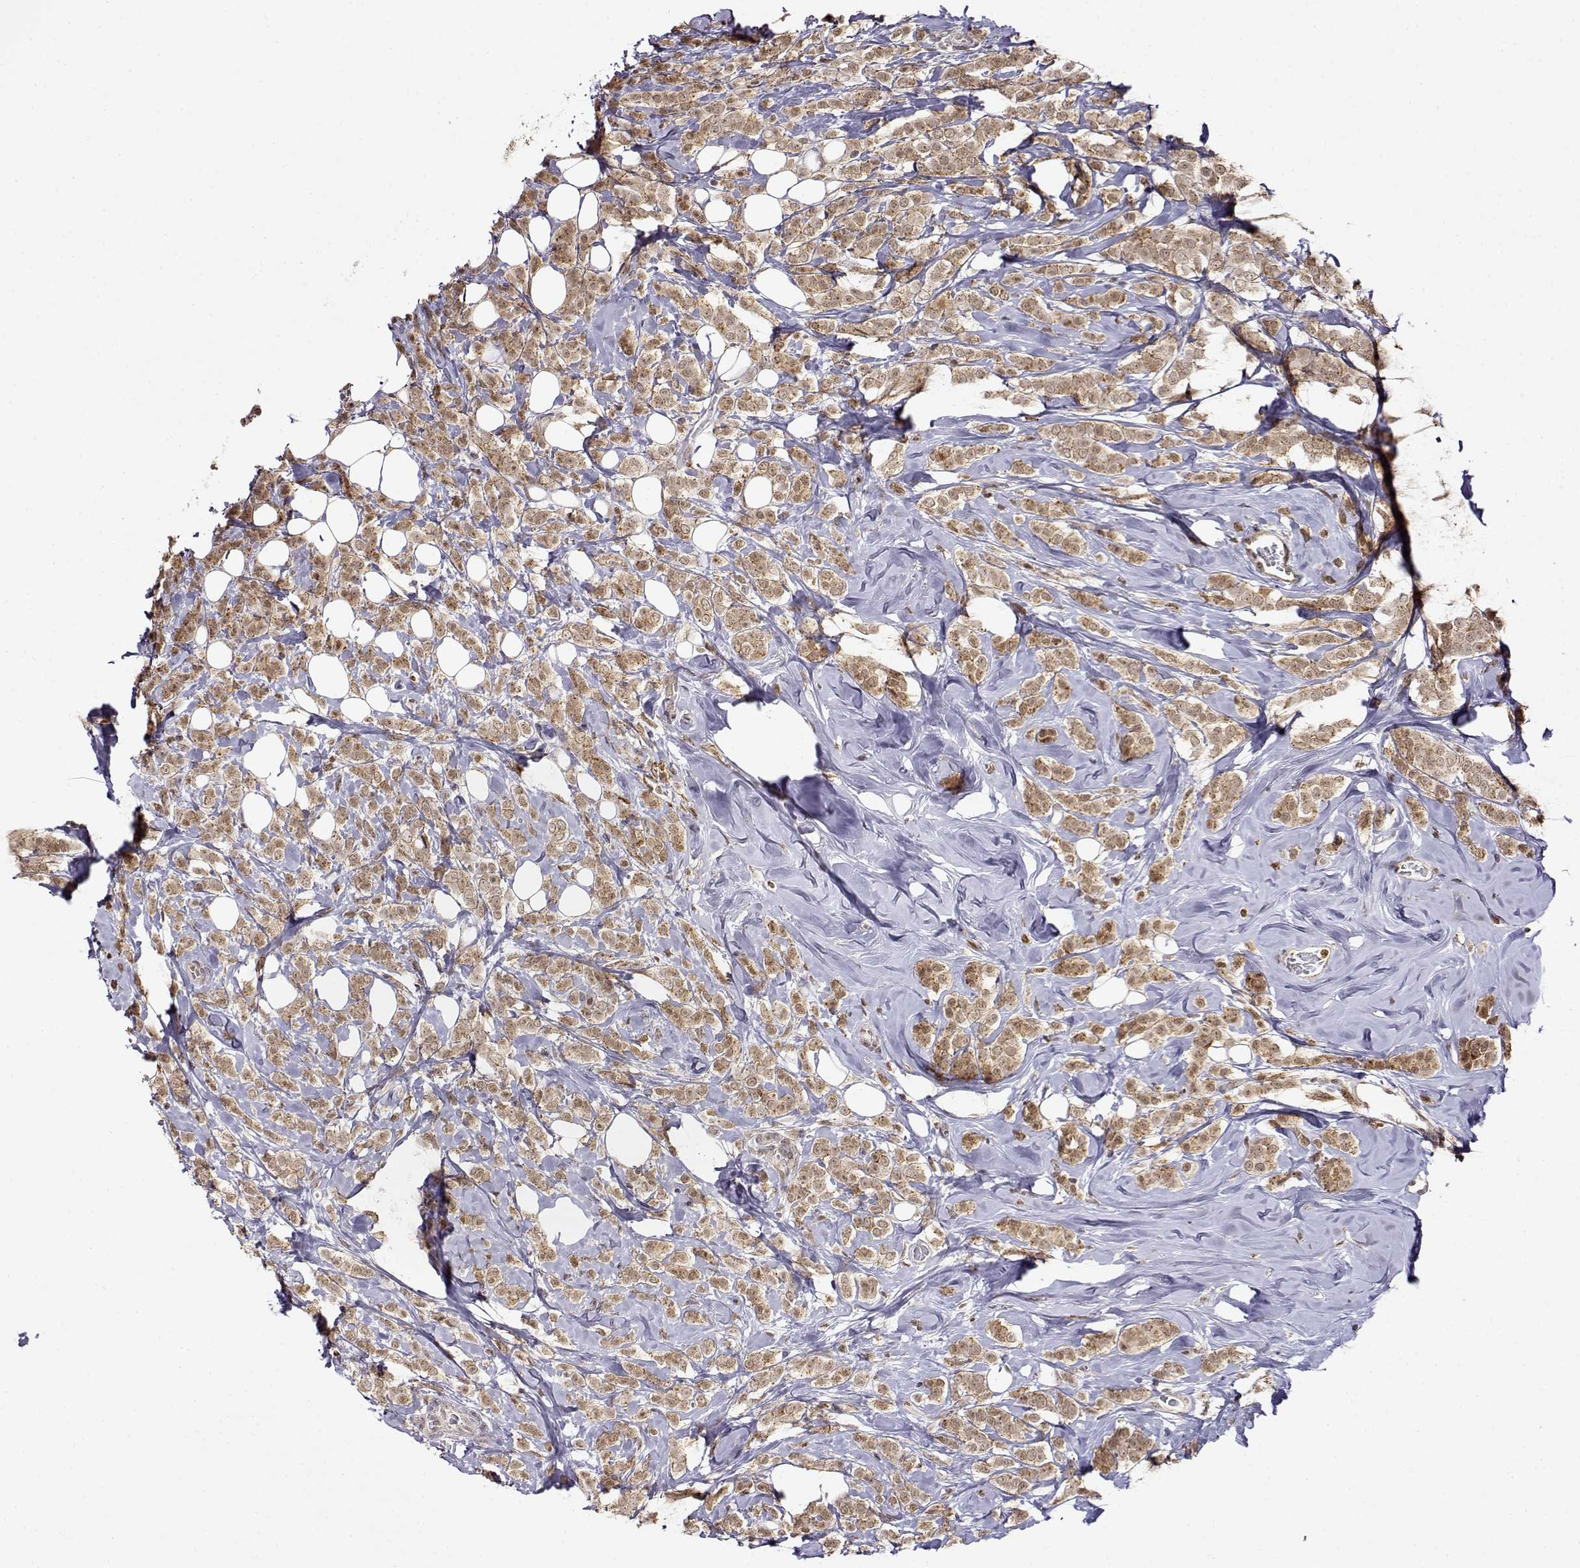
{"staining": {"intensity": "weak", "quantity": ">75%", "location": "cytoplasmic/membranous,nuclear"}, "tissue": "breast cancer", "cell_type": "Tumor cells", "image_type": "cancer", "snomed": [{"axis": "morphology", "description": "Lobular carcinoma"}, {"axis": "topography", "description": "Breast"}], "caption": "Immunohistochemical staining of breast lobular carcinoma demonstrates weak cytoplasmic/membranous and nuclear protein staining in about >75% of tumor cells. The staining was performed using DAB (3,3'-diaminobenzidine), with brown indicating positive protein expression. Nuclei are stained blue with hematoxylin.", "gene": "RNF13", "patient": {"sex": "female", "age": 49}}